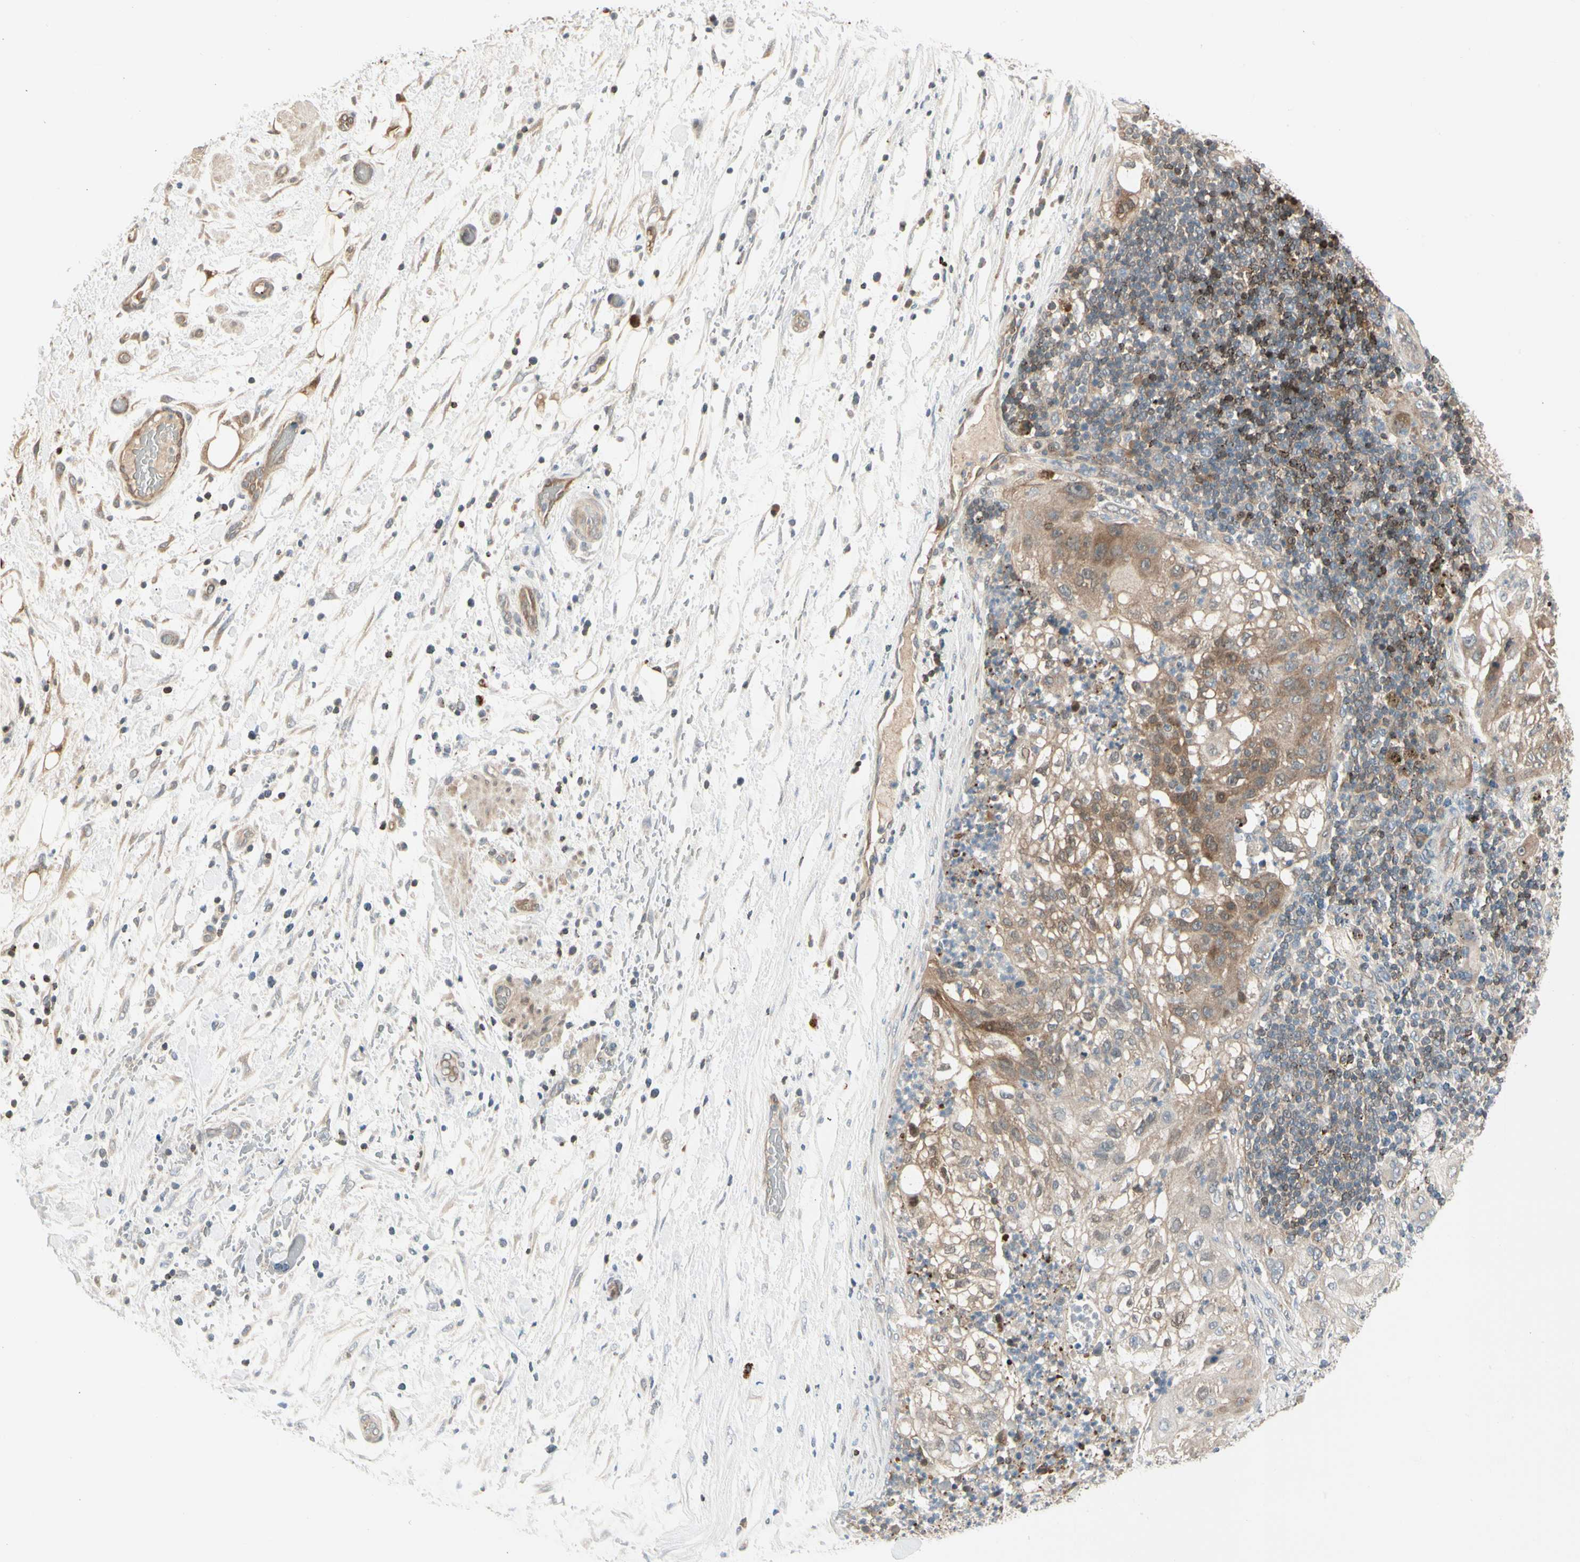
{"staining": {"intensity": "moderate", "quantity": ">75%", "location": "cytoplasmic/membranous"}, "tissue": "lung cancer", "cell_type": "Tumor cells", "image_type": "cancer", "snomed": [{"axis": "morphology", "description": "Inflammation, NOS"}, {"axis": "morphology", "description": "Squamous cell carcinoma, NOS"}, {"axis": "topography", "description": "Lymph node"}, {"axis": "topography", "description": "Soft tissue"}, {"axis": "topography", "description": "Lung"}], "caption": "Immunohistochemical staining of lung cancer shows medium levels of moderate cytoplasmic/membranous protein positivity in approximately >75% of tumor cells. The protein of interest is stained brown, and the nuclei are stained in blue (DAB (3,3'-diaminobenzidine) IHC with brightfield microscopy, high magnification).", "gene": "EVC", "patient": {"sex": "male", "age": 66}}